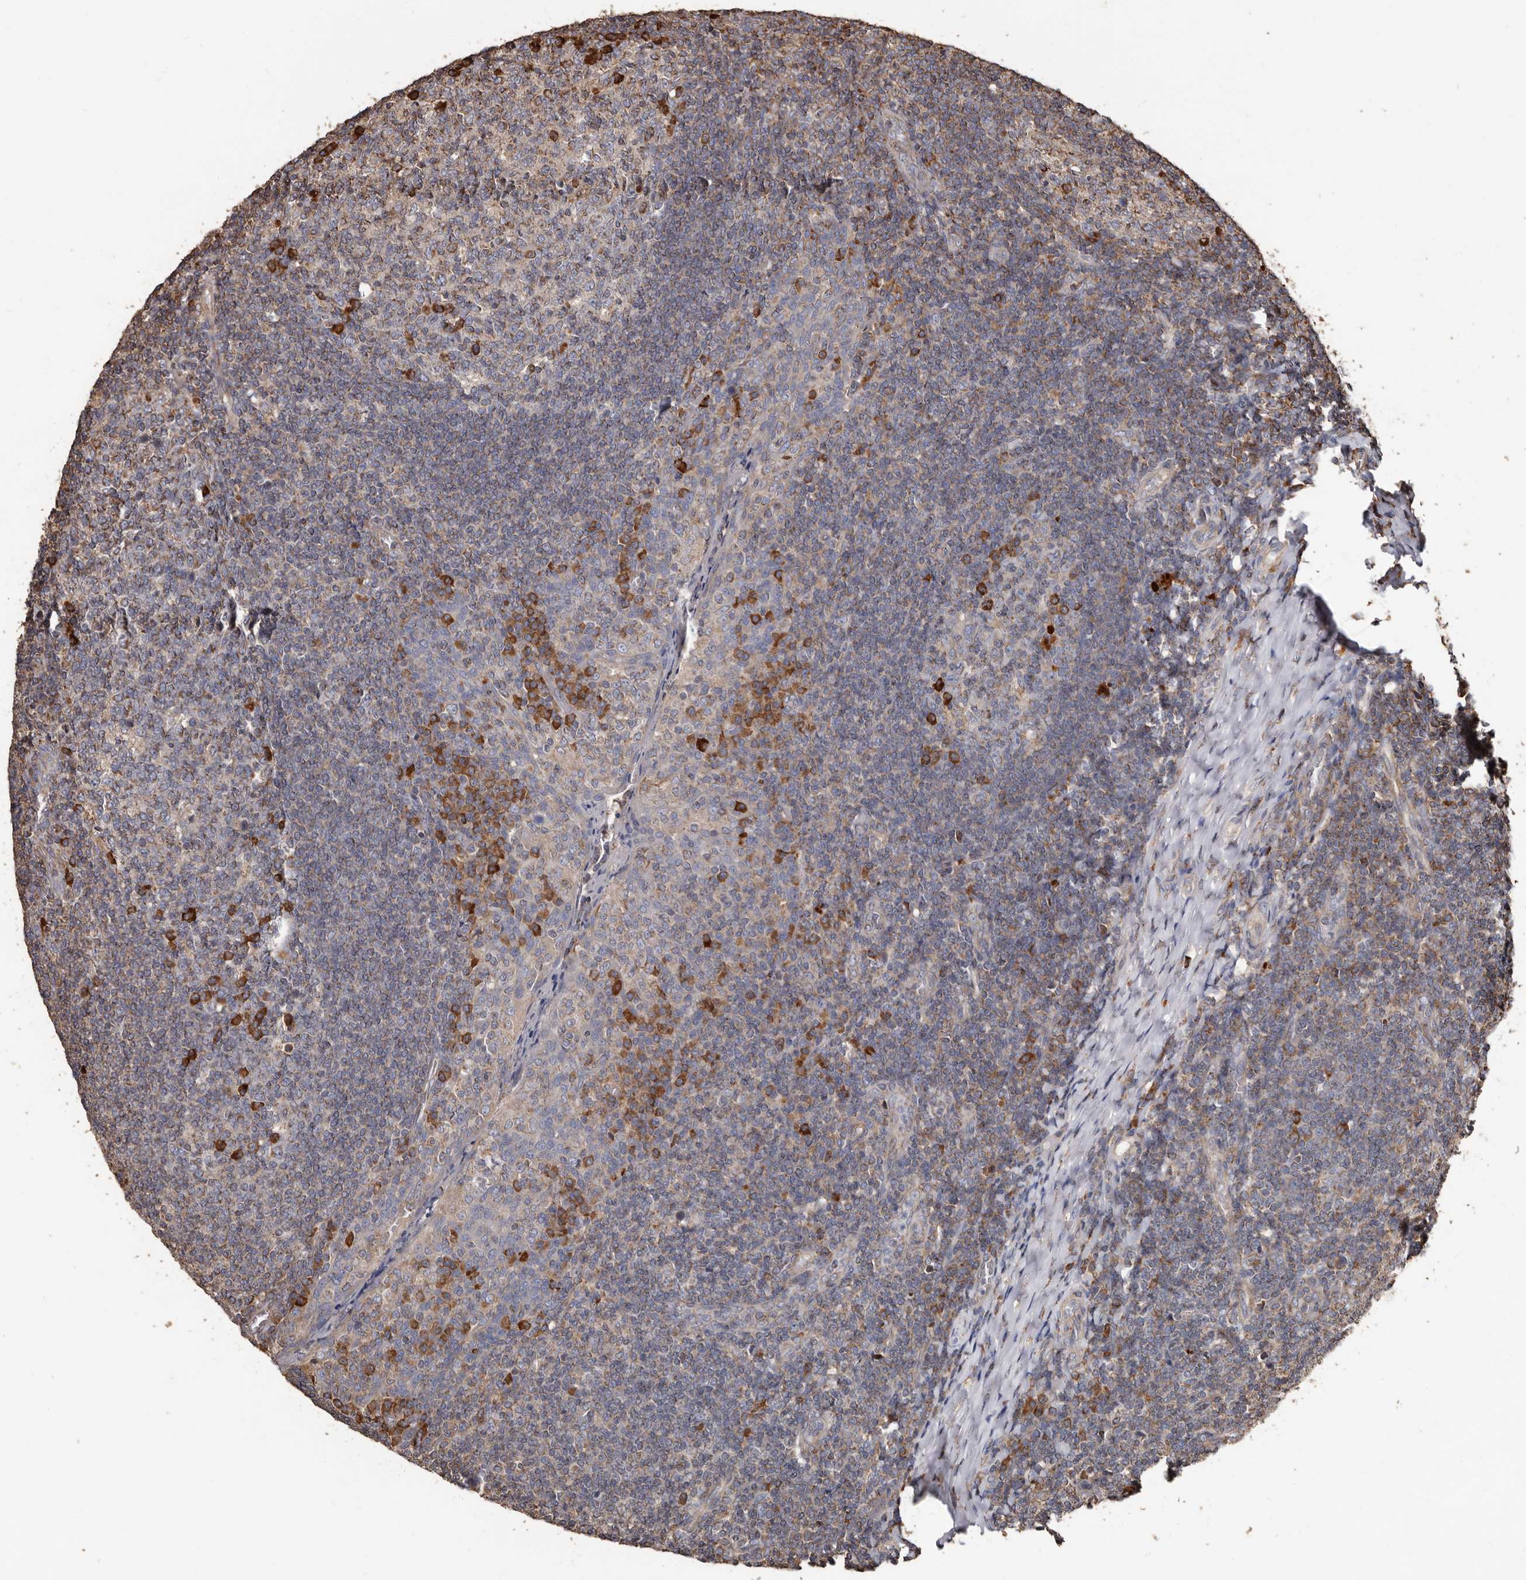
{"staining": {"intensity": "strong", "quantity": "<25%", "location": "cytoplasmic/membranous"}, "tissue": "tonsil", "cell_type": "Germinal center cells", "image_type": "normal", "snomed": [{"axis": "morphology", "description": "Normal tissue, NOS"}, {"axis": "topography", "description": "Tonsil"}], "caption": "Tonsil stained for a protein reveals strong cytoplasmic/membranous positivity in germinal center cells. (DAB = brown stain, brightfield microscopy at high magnification).", "gene": "OSGIN2", "patient": {"sex": "female", "age": 19}}